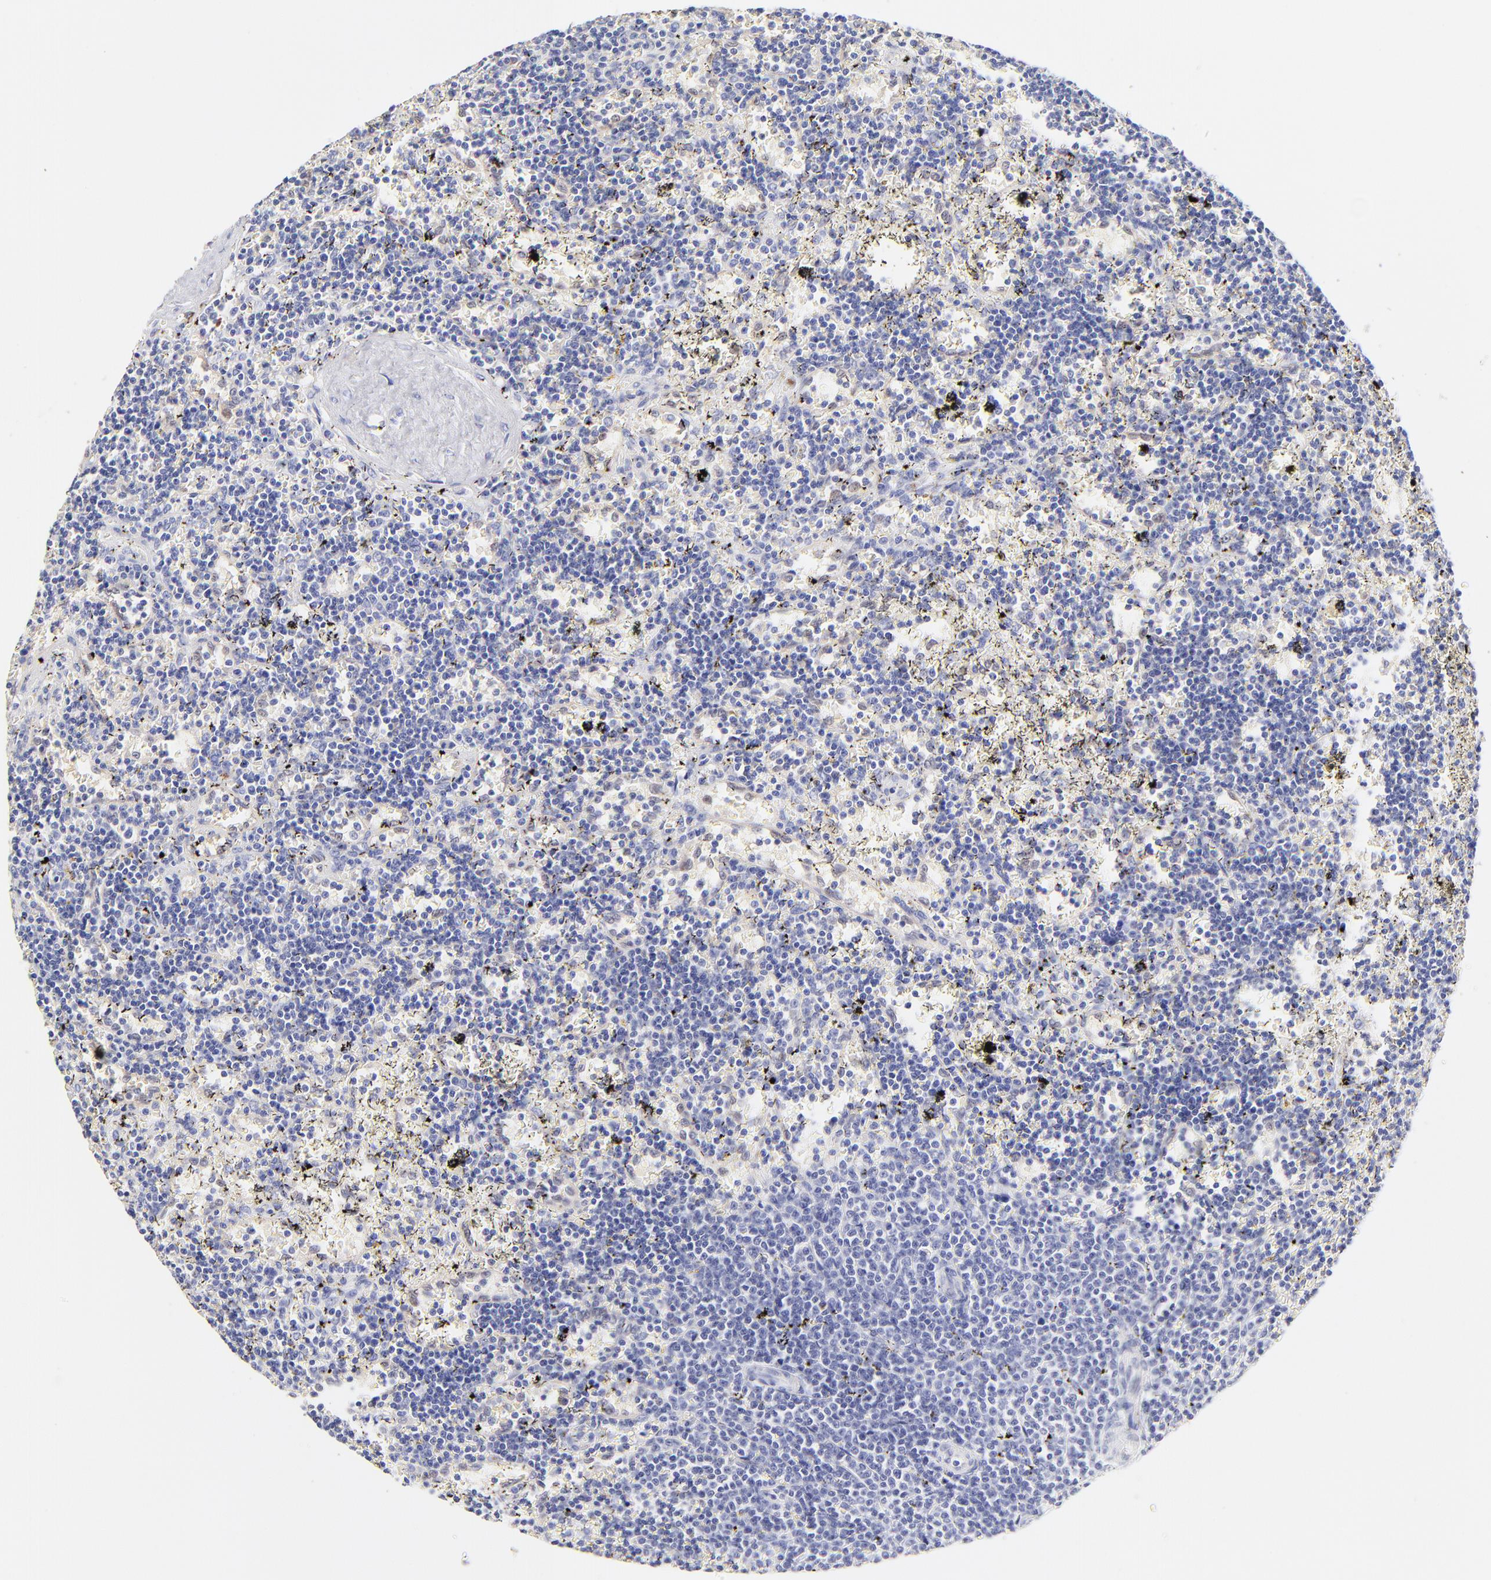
{"staining": {"intensity": "negative", "quantity": "none", "location": "none"}, "tissue": "lymphoma", "cell_type": "Tumor cells", "image_type": "cancer", "snomed": [{"axis": "morphology", "description": "Malignant lymphoma, non-Hodgkin's type, Low grade"}, {"axis": "topography", "description": "Spleen"}], "caption": "High power microscopy micrograph of an immunohistochemistry photomicrograph of malignant lymphoma, non-Hodgkin's type (low-grade), revealing no significant expression in tumor cells.", "gene": "ASB9", "patient": {"sex": "male", "age": 60}}